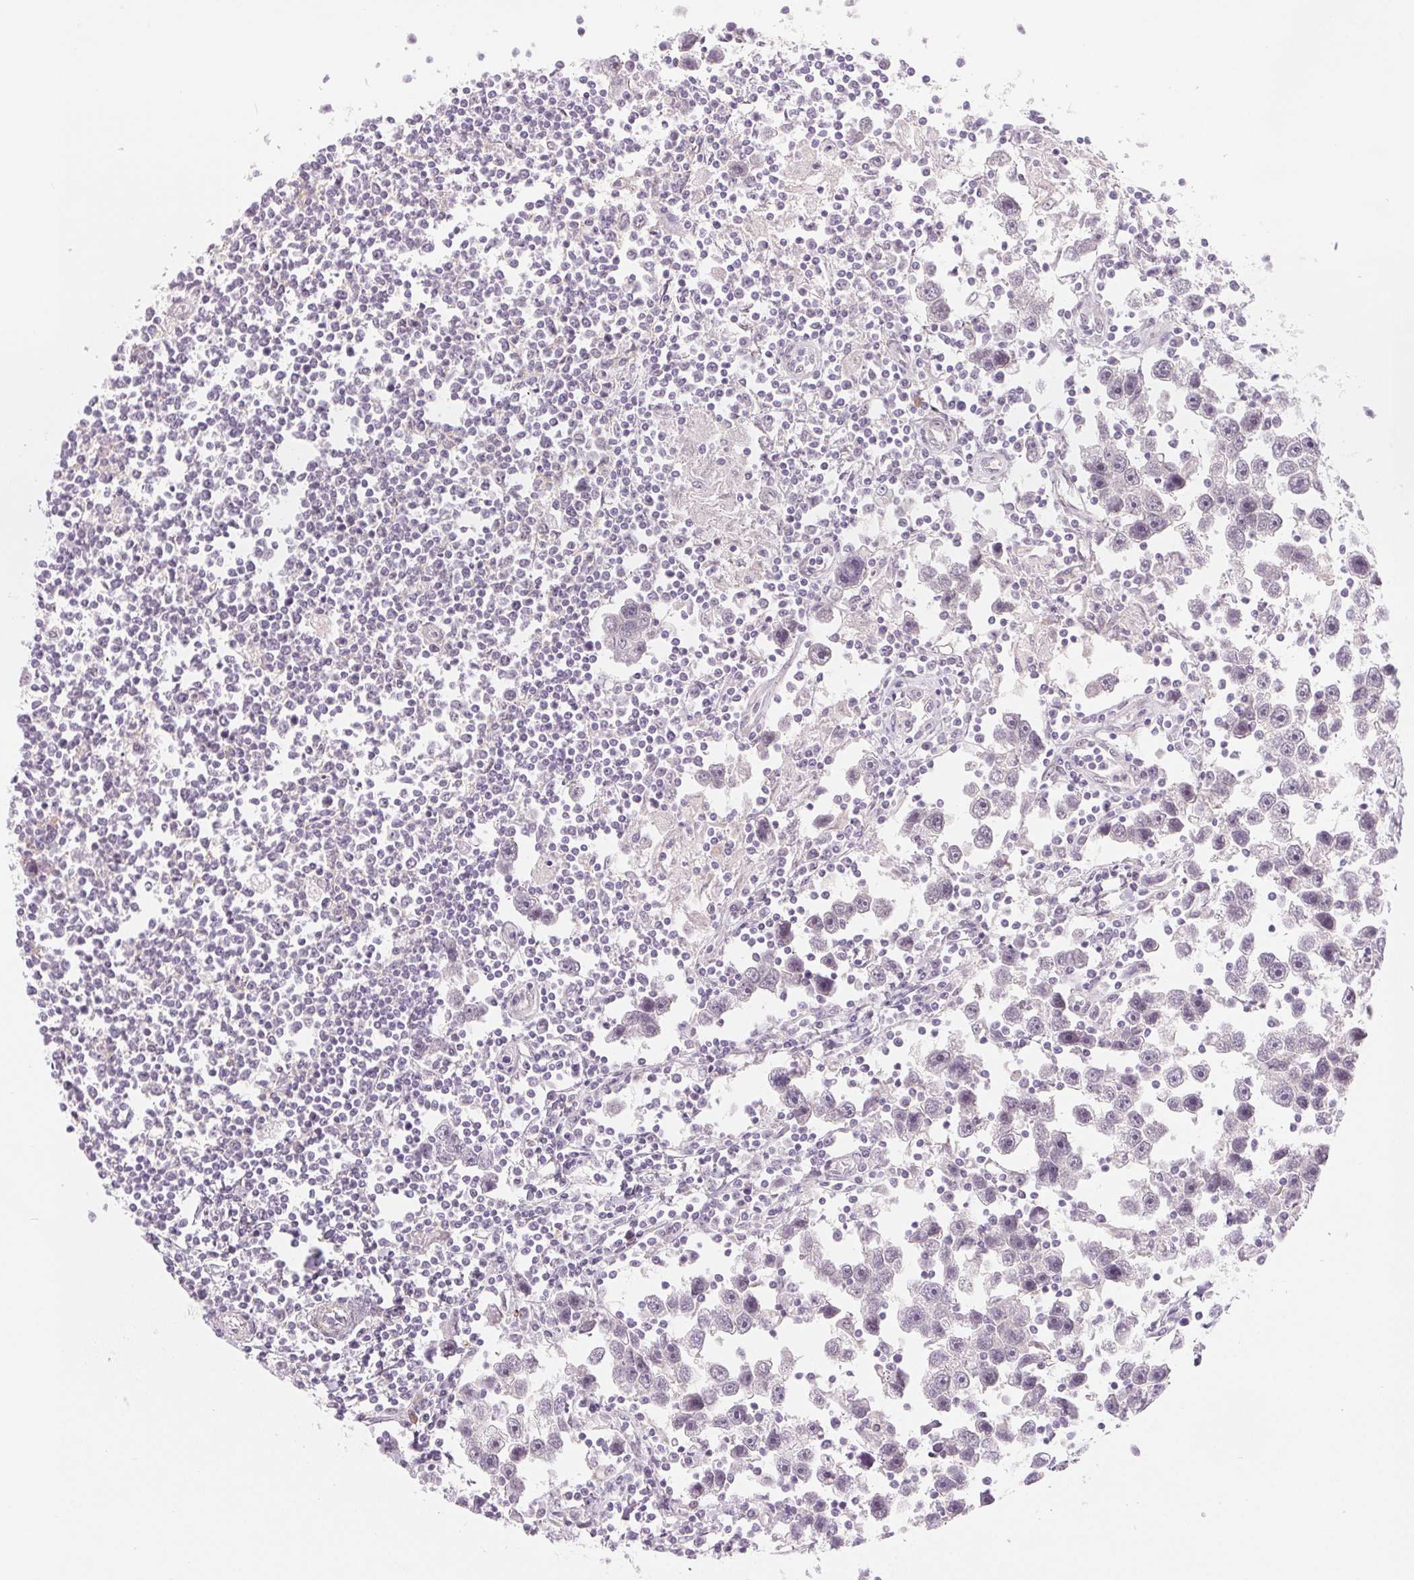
{"staining": {"intensity": "negative", "quantity": "none", "location": "none"}, "tissue": "testis cancer", "cell_type": "Tumor cells", "image_type": "cancer", "snomed": [{"axis": "morphology", "description": "Seminoma, NOS"}, {"axis": "topography", "description": "Testis"}], "caption": "Testis cancer (seminoma) was stained to show a protein in brown. There is no significant positivity in tumor cells.", "gene": "CFC1", "patient": {"sex": "male", "age": 30}}